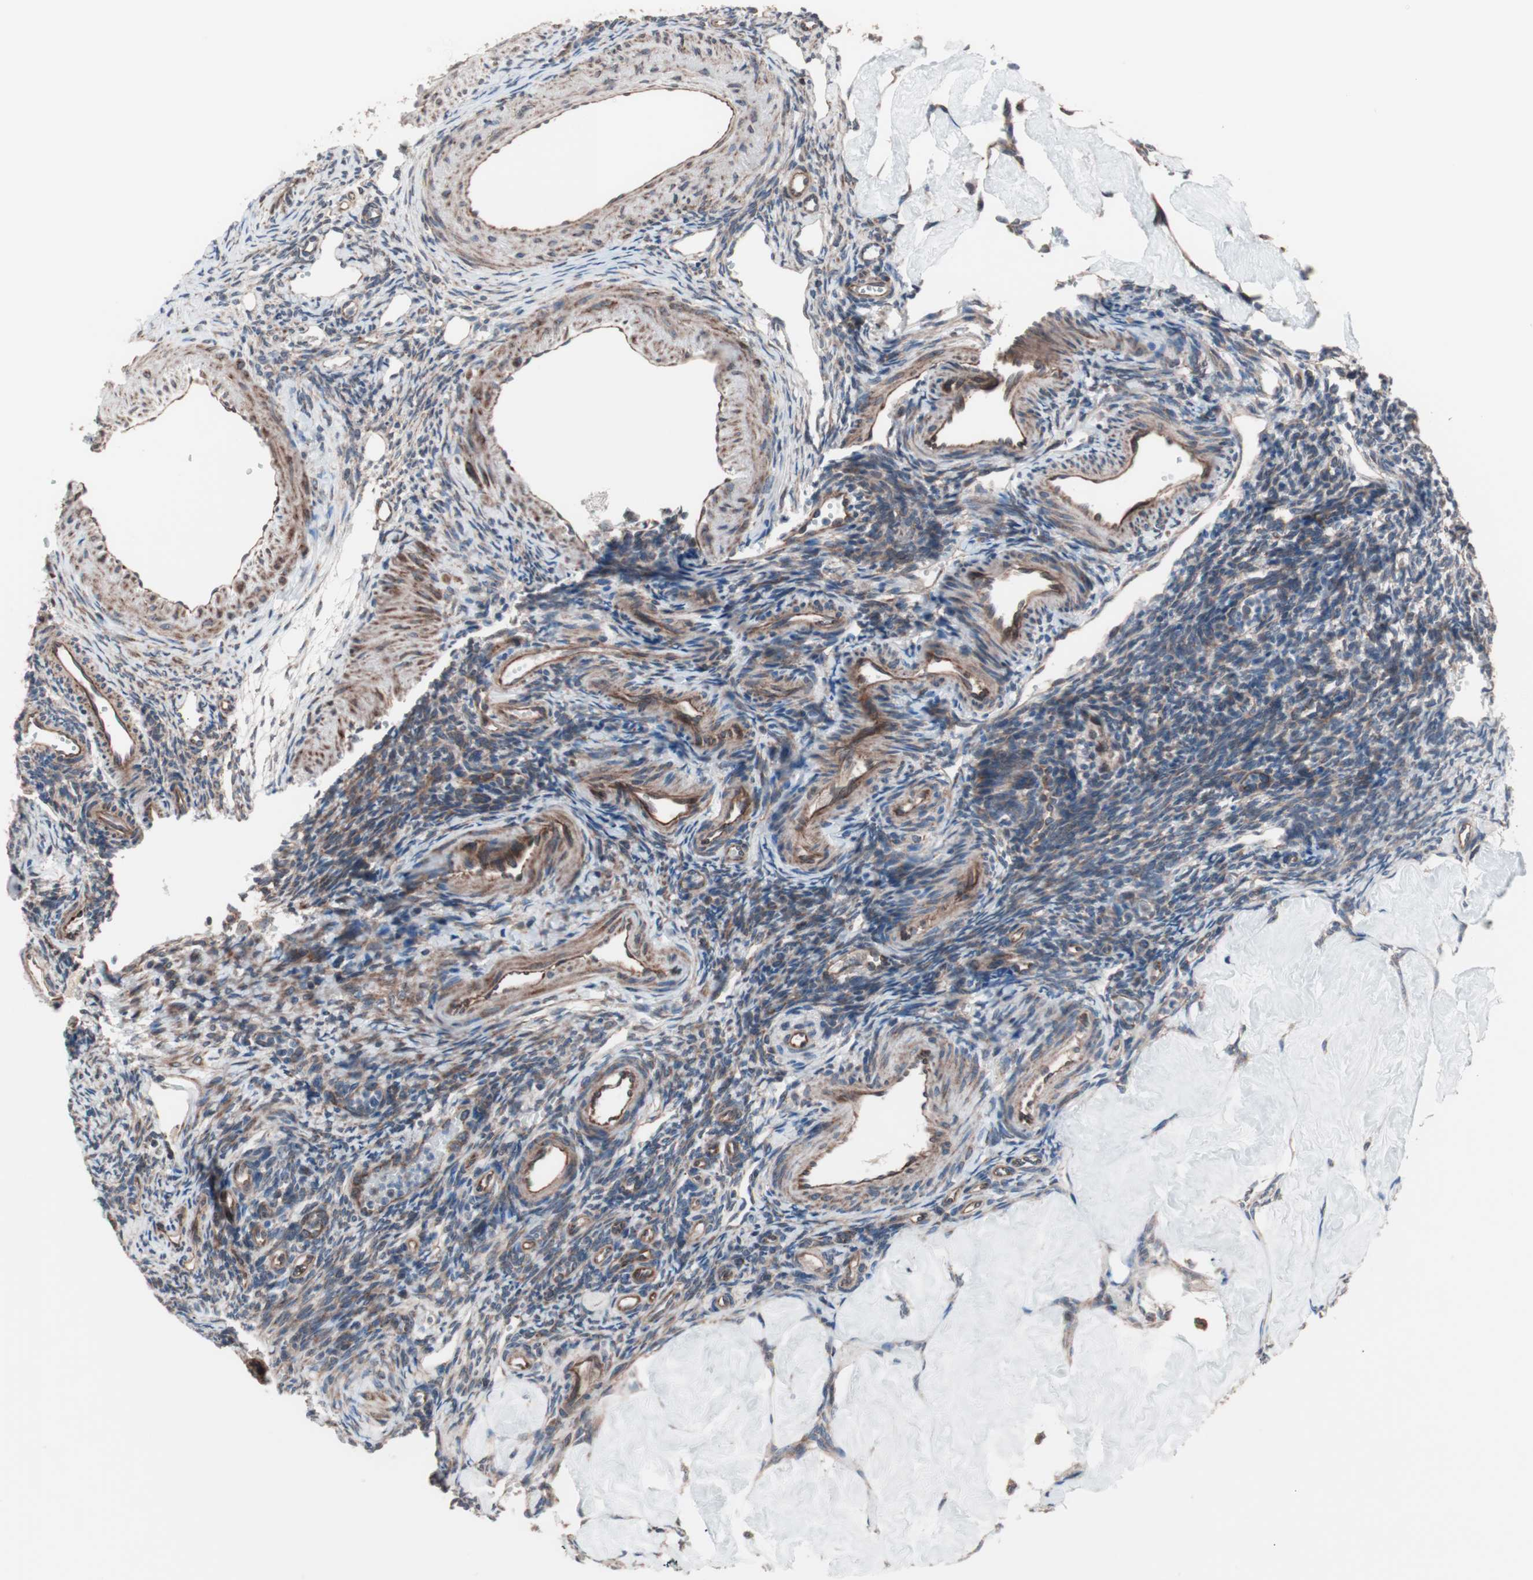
{"staining": {"intensity": "moderate", "quantity": "25%-75%", "location": "cytoplasmic/membranous"}, "tissue": "ovary", "cell_type": "Ovarian stroma cells", "image_type": "normal", "snomed": [{"axis": "morphology", "description": "Normal tissue, NOS"}, {"axis": "topography", "description": "Ovary"}], "caption": "Immunohistochemical staining of normal ovary reveals moderate cytoplasmic/membranous protein positivity in about 25%-75% of ovarian stroma cells.", "gene": "CTTNBP2NL", "patient": {"sex": "female", "age": 33}}